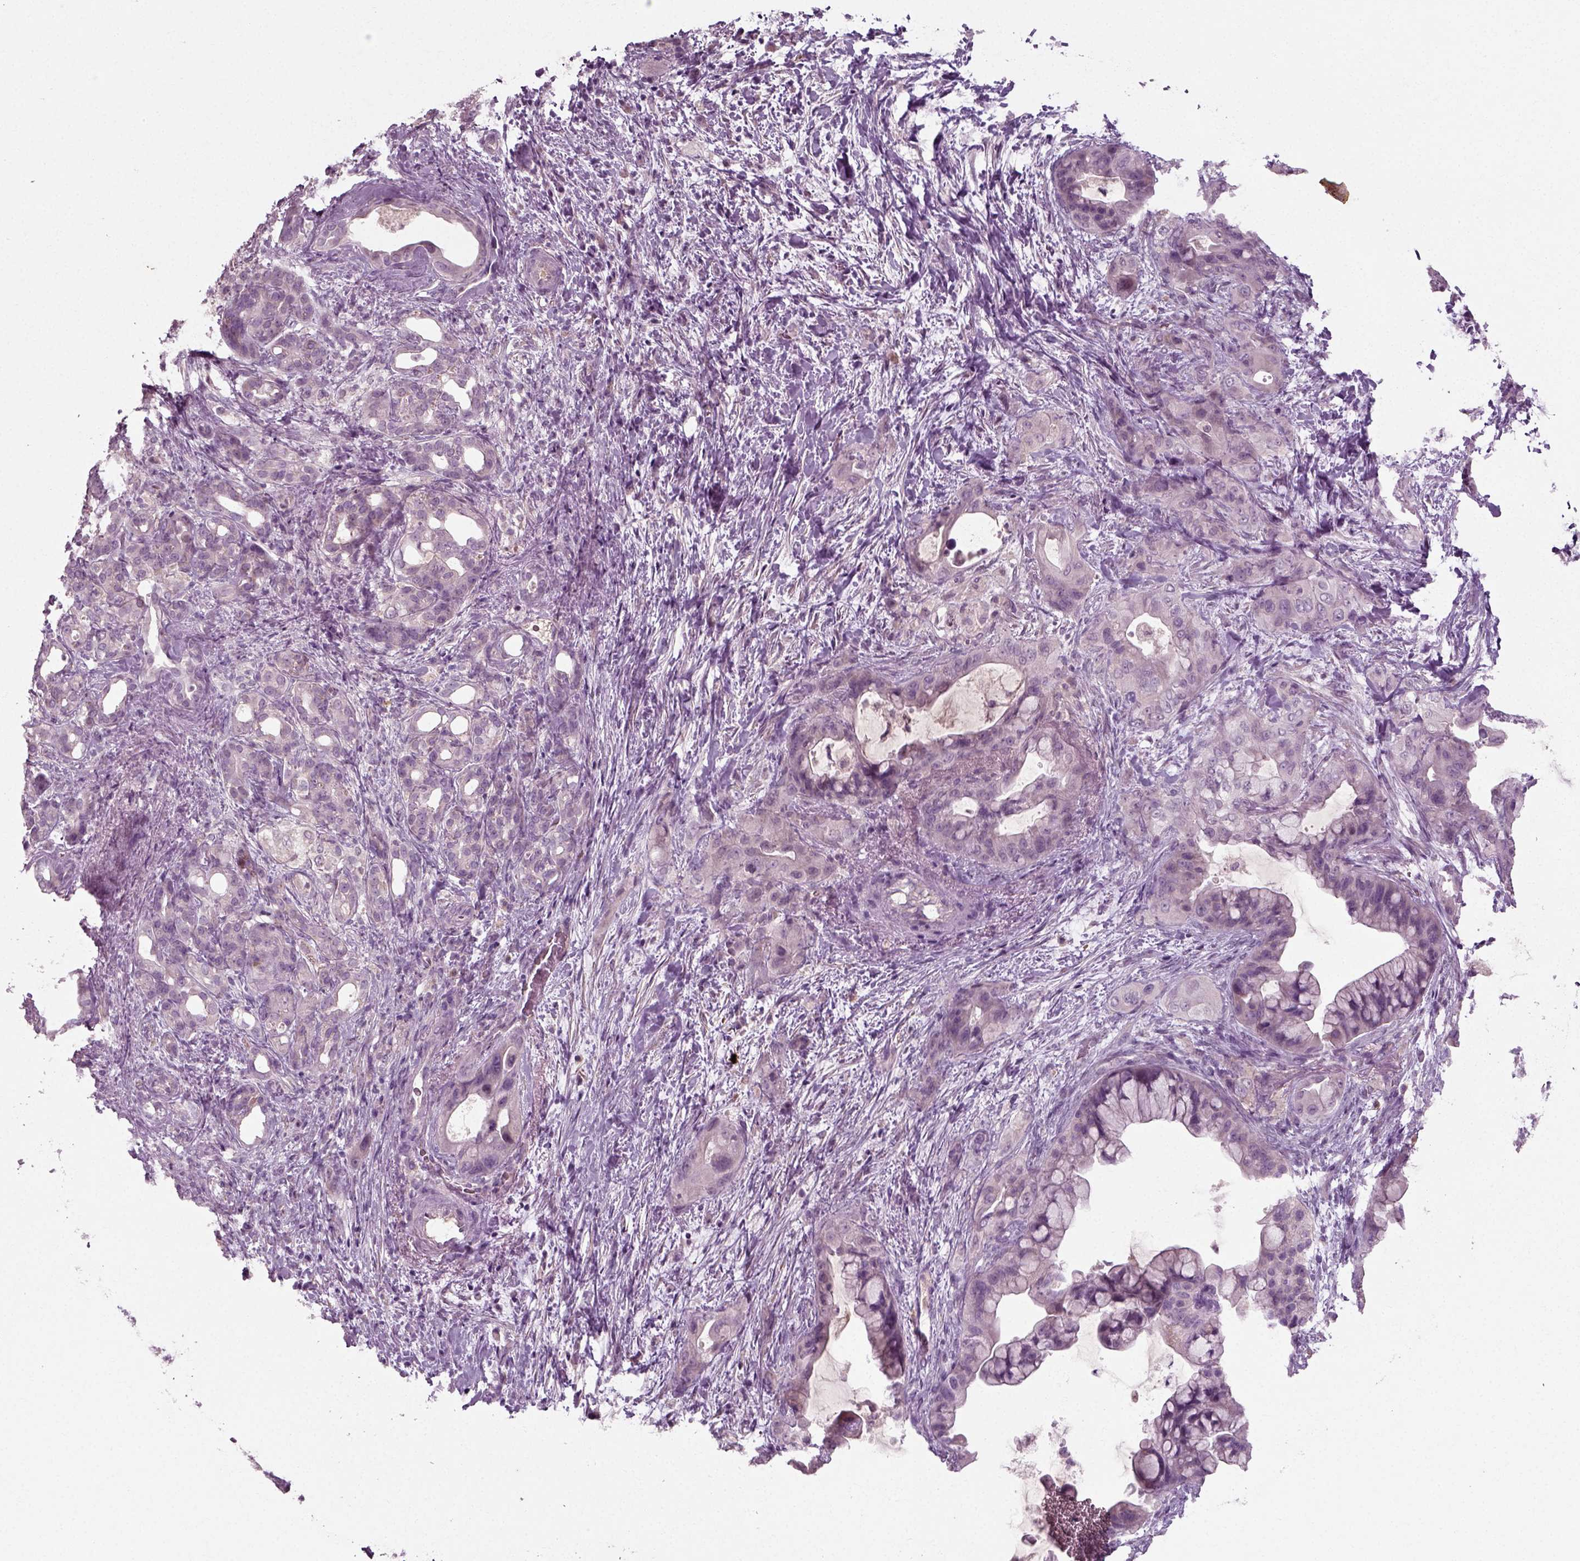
{"staining": {"intensity": "negative", "quantity": "none", "location": "none"}, "tissue": "pancreatic cancer", "cell_type": "Tumor cells", "image_type": "cancer", "snomed": [{"axis": "morphology", "description": "Adenocarcinoma, NOS"}, {"axis": "topography", "description": "Pancreas"}], "caption": "A histopathology image of adenocarcinoma (pancreatic) stained for a protein shows no brown staining in tumor cells.", "gene": "RND2", "patient": {"sex": "male", "age": 71}}